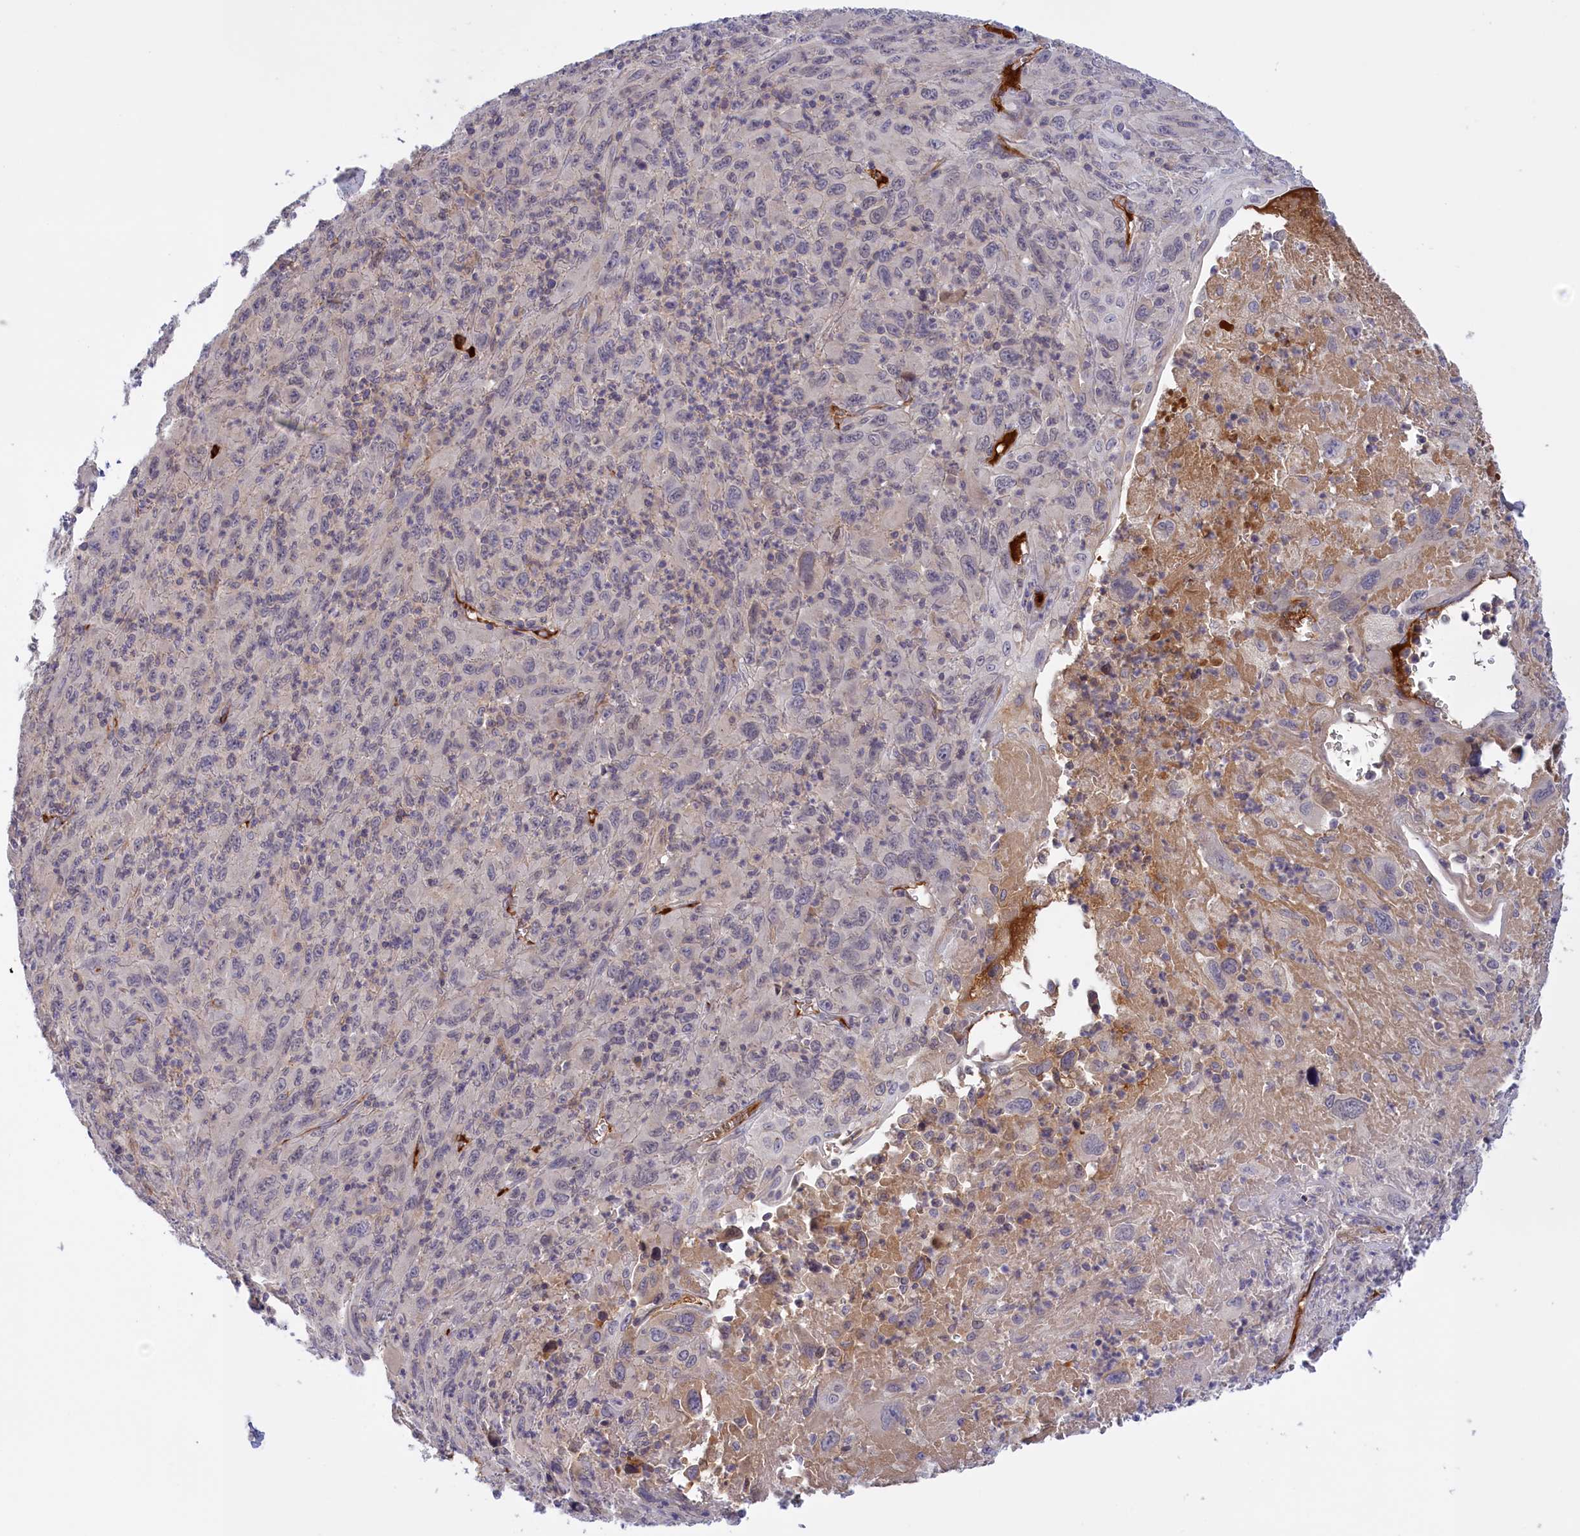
{"staining": {"intensity": "negative", "quantity": "none", "location": "none"}, "tissue": "melanoma", "cell_type": "Tumor cells", "image_type": "cancer", "snomed": [{"axis": "morphology", "description": "Malignant melanoma, Metastatic site"}, {"axis": "topography", "description": "Skin"}], "caption": "DAB (3,3'-diaminobenzidine) immunohistochemical staining of human melanoma reveals no significant staining in tumor cells.", "gene": "RRAD", "patient": {"sex": "female", "age": 56}}